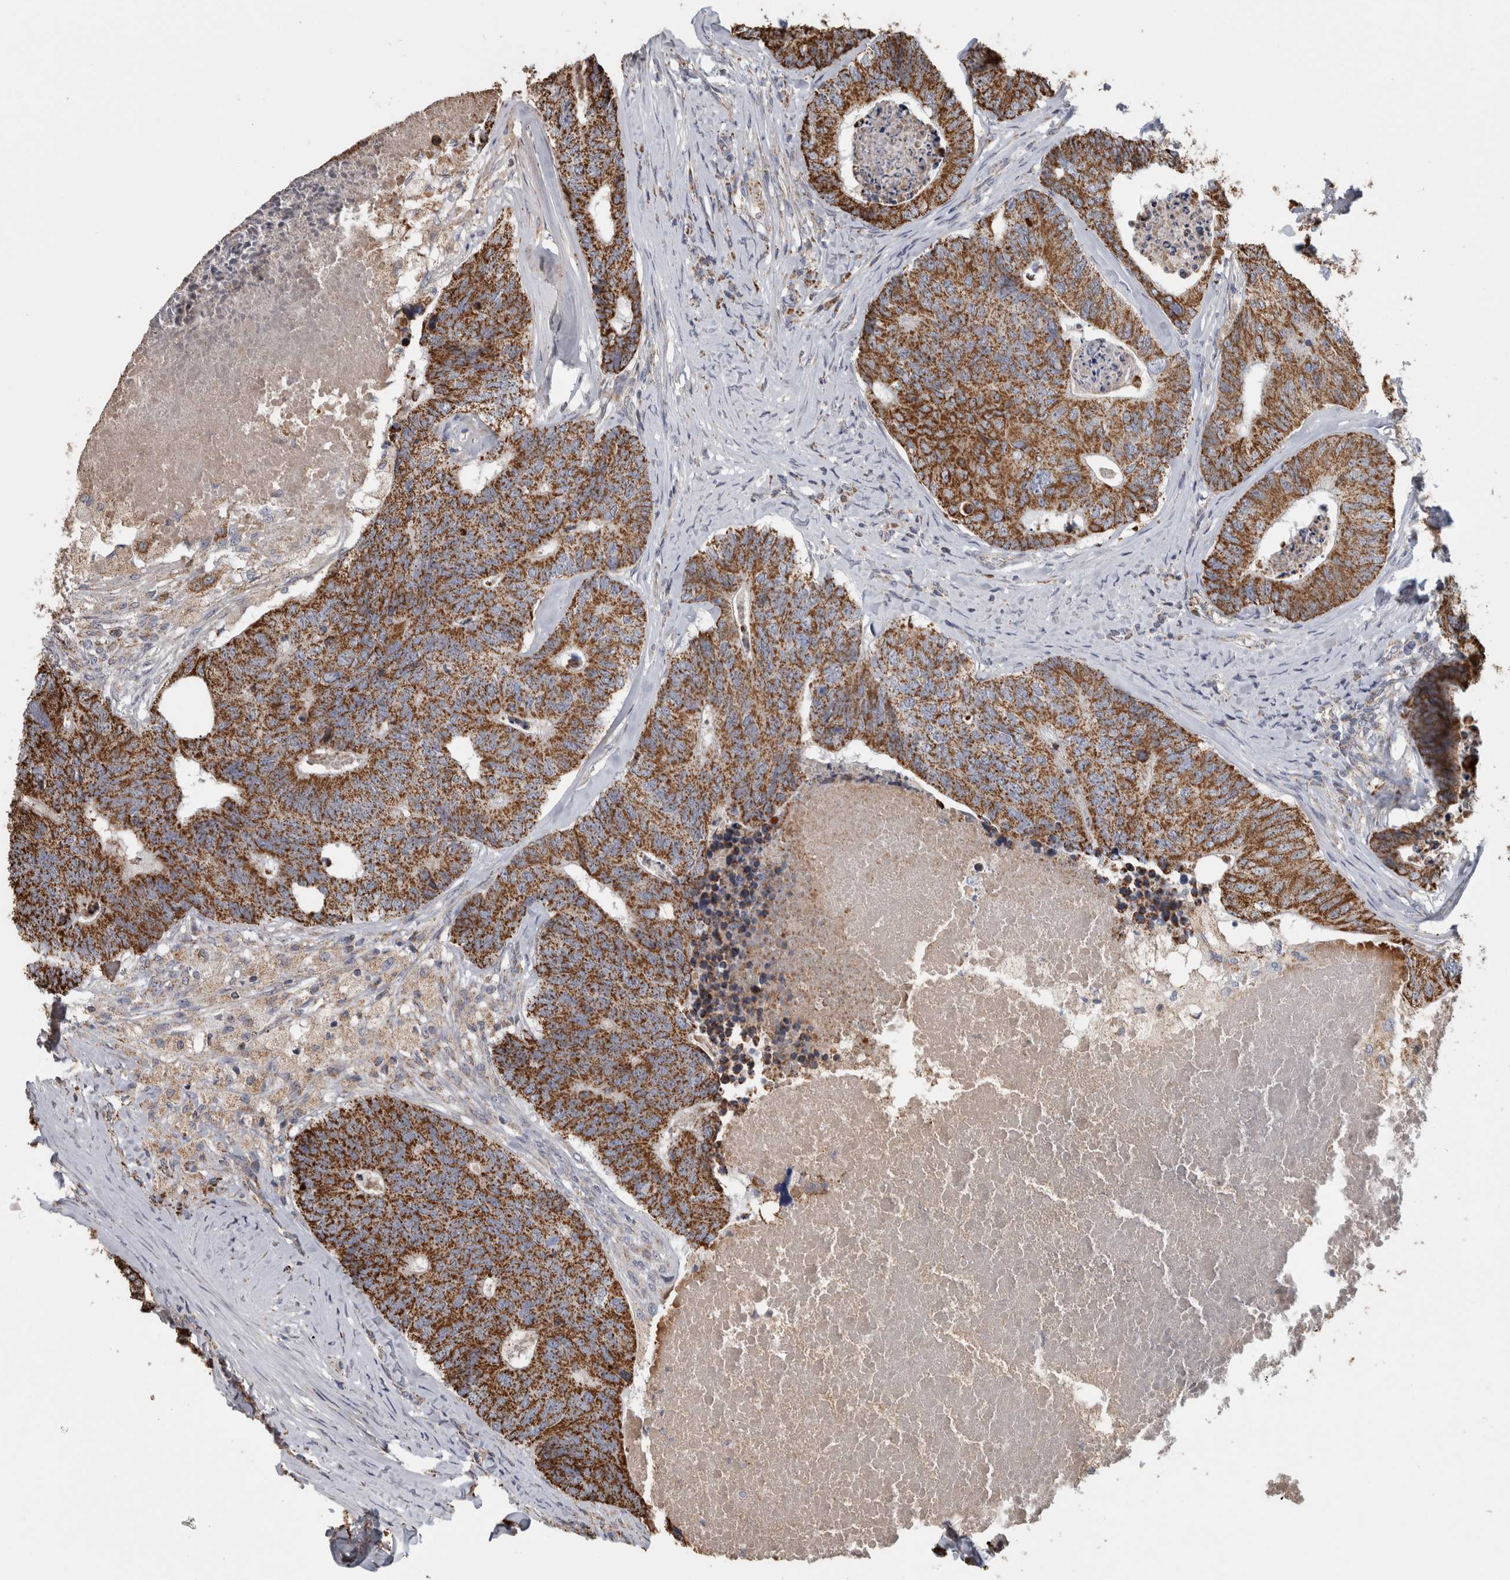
{"staining": {"intensity": "strong", "quantity": ">75%", "location": "cytoplasmic/membranous"}, "tissue": "colorectal cancer", "cell_type": "Tumor cells", "image_type": "cancer", "snomed": [{"axis": "morphology", "description": "Adenocarcinoma, NOS"}, {"axis": "topography", "description": "Colon"}], "caption": "DAB (3,3'-diaminobenzidine) immunohistochemical staining of adenocarcinoma (colorectal) displays strong cytoplasmic/membranous protein staining in about >75% of tumor cells.", "gene": "ST8SIA1", "patient": {"sex": "female", "age": 67}}